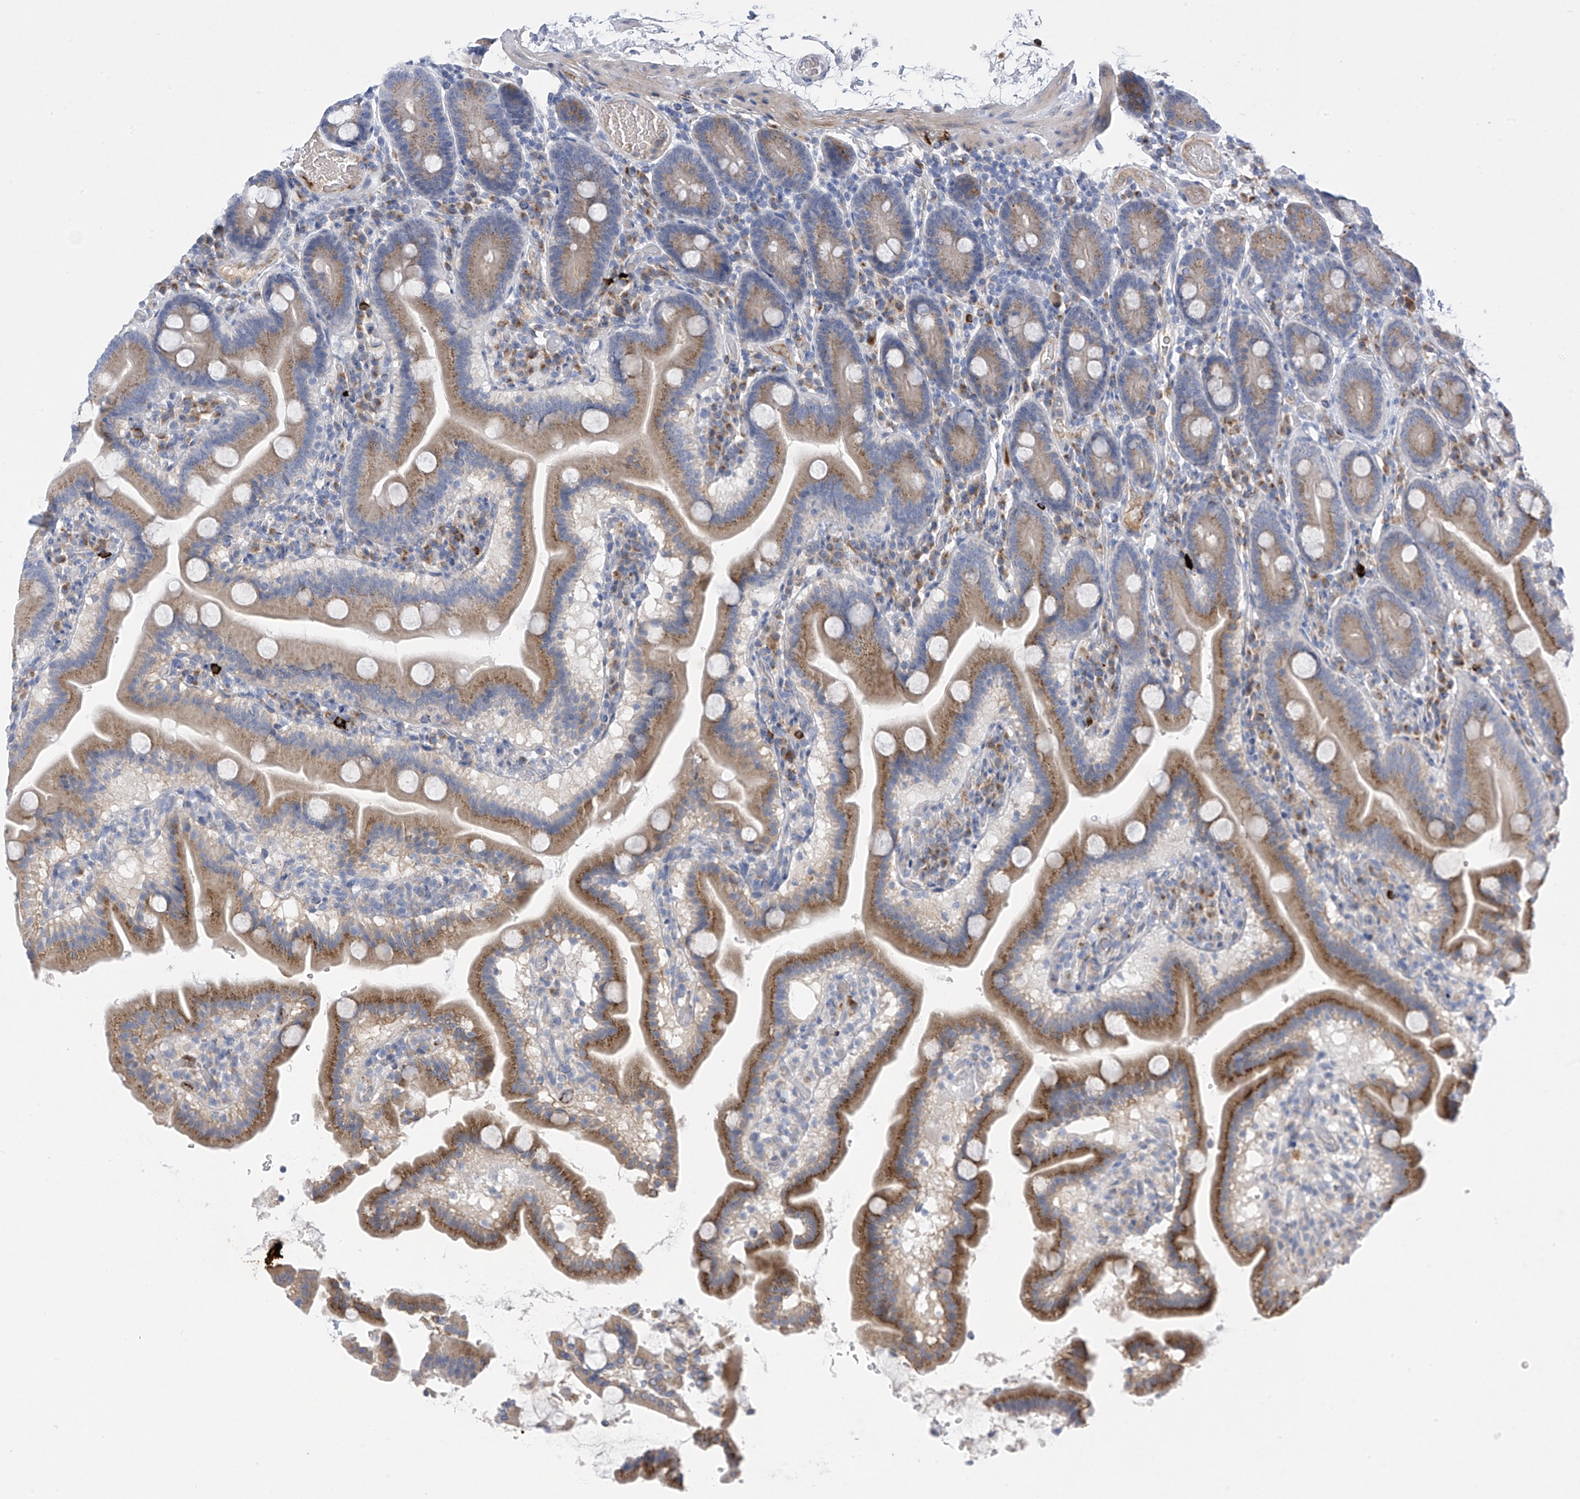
{"staining": {"intensity": "moderate", "quantity": "25%-75%", "location": "cytoplasmic/membranous"}, "tissue": "duodenum", "cell_type": "Glandular cells", "image_type": "normal", "snomed": [{"axis": "morphology", "description": "Normal tissue, NOS"}, {"axis": "topography", "description": "Duodenum"}], "caption": "A medium amount of moderate cytoplasmic/membranous expression is seen in about 25%-75% of glandular cells in unremarkable duodenum.", "gene": "SLCO4A1", "patient": {"sex": "male", "age": 55}}